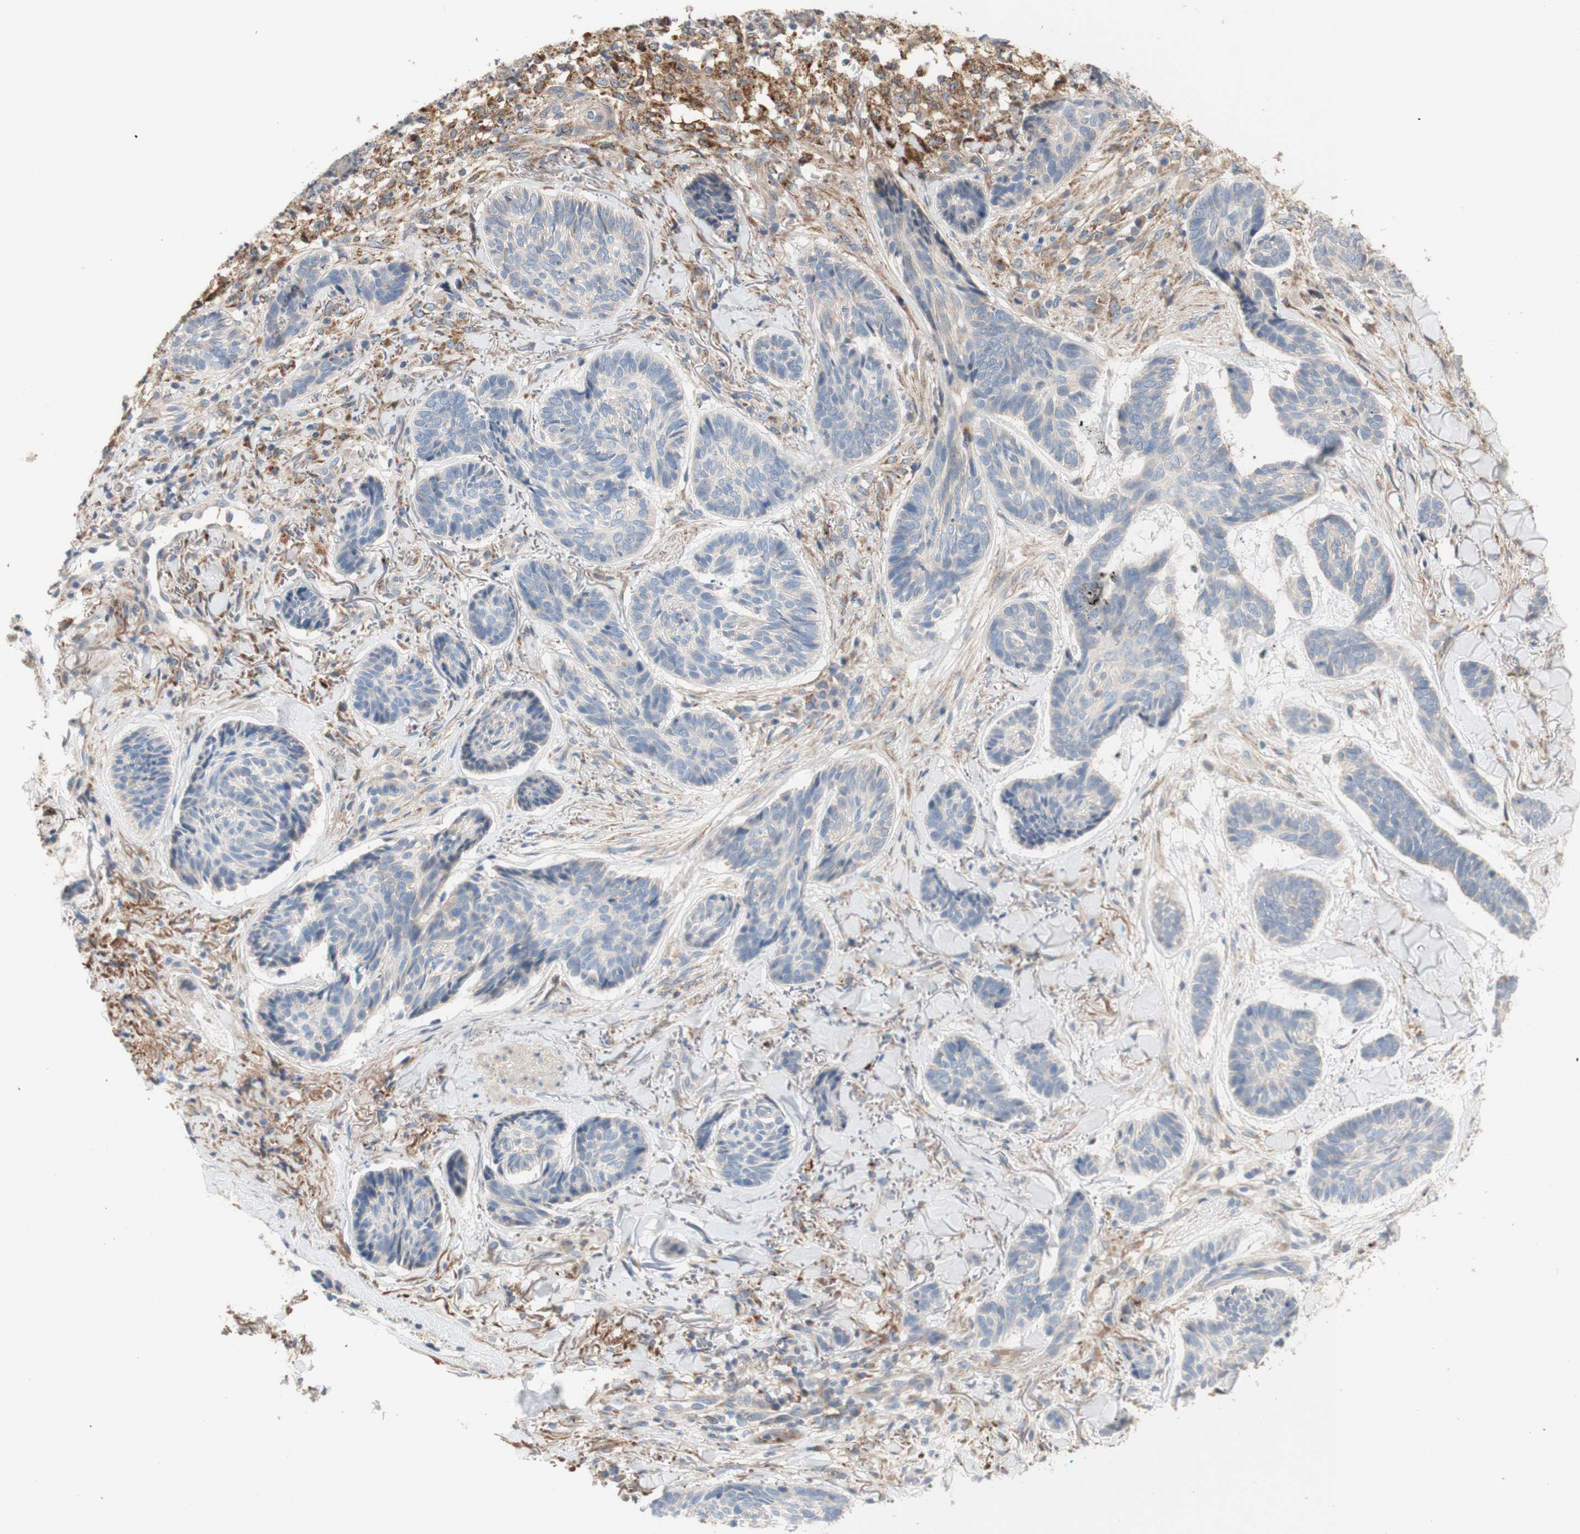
{"staining": {"intensity": "negative", "quantity": "none", "location": "none"}, "tissue": "skin cancer", "cell_type": "Tumor cells", "image_type": "cancer", "snomed": [{"axis": "morphology", "description": "Basal cell carcinoma"}, {"axis": "topography", "description": "Skin"}], "caption": "A photomicrograph of human basal cell carcinoma (skin) is negative for staining in tumor cells.", "gene": "PTPN21", "patient": {"sex": "male", "age": 43}}